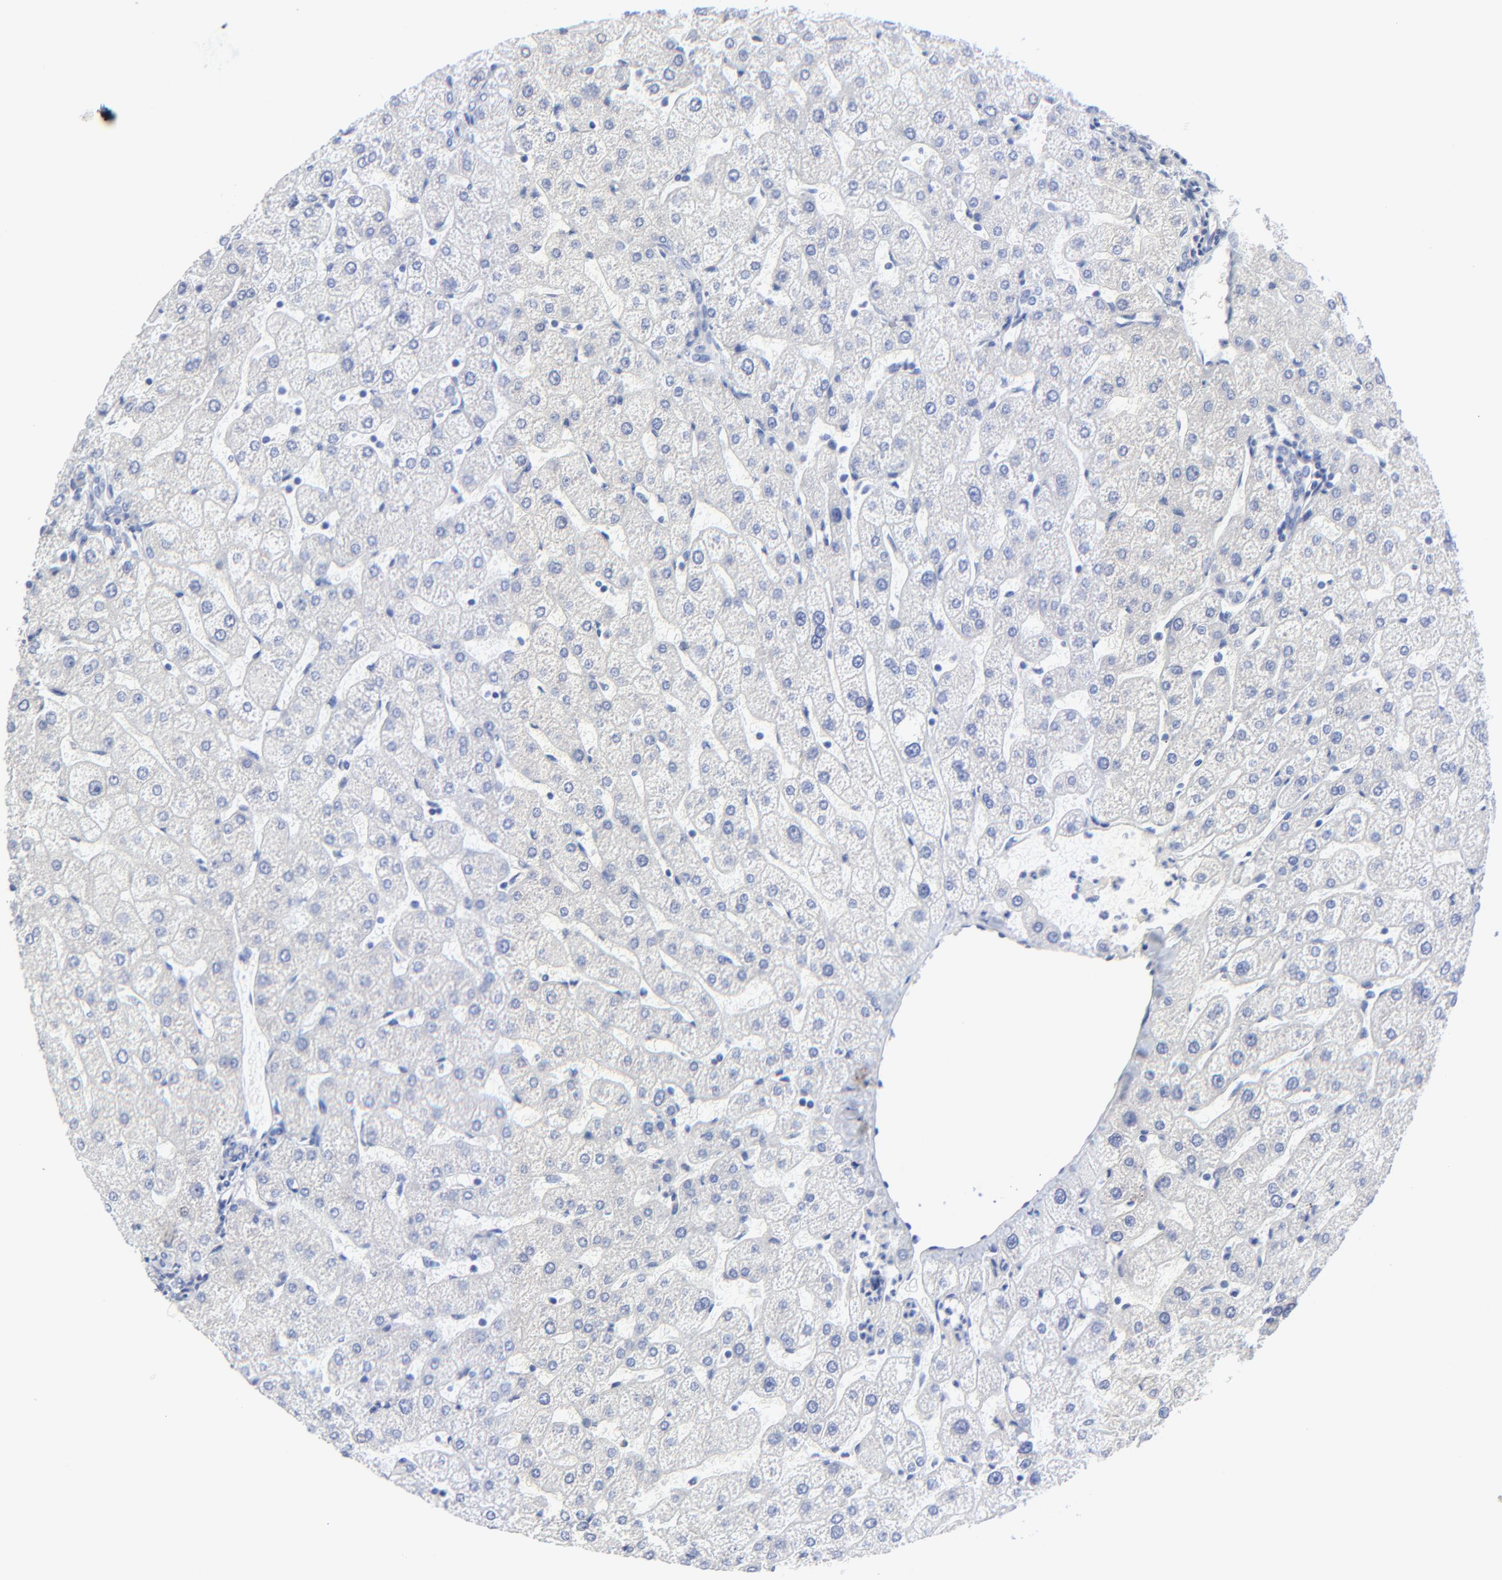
{"staining": {"intensity": "negative", "quantity": "none", "location": "none"}, "tissue": "liver", "cell_type": "Cholangiocytes", "image_type": "normal", "snomed": [{"axis": "morphology", "description": "Normal tissue, NOS"}, {"axis": "topography", "description": "Liver"}], "caption": "This image is of benign liver stained with immunohistochemistry (IHC) to label a protein in brown with the nuclei are counter-stained blue. There is no positivity in cholangiocytes. Nuclei are stained in blue.", "gene": "PSD3", "patient": {"sex": "male", "age": 67}}